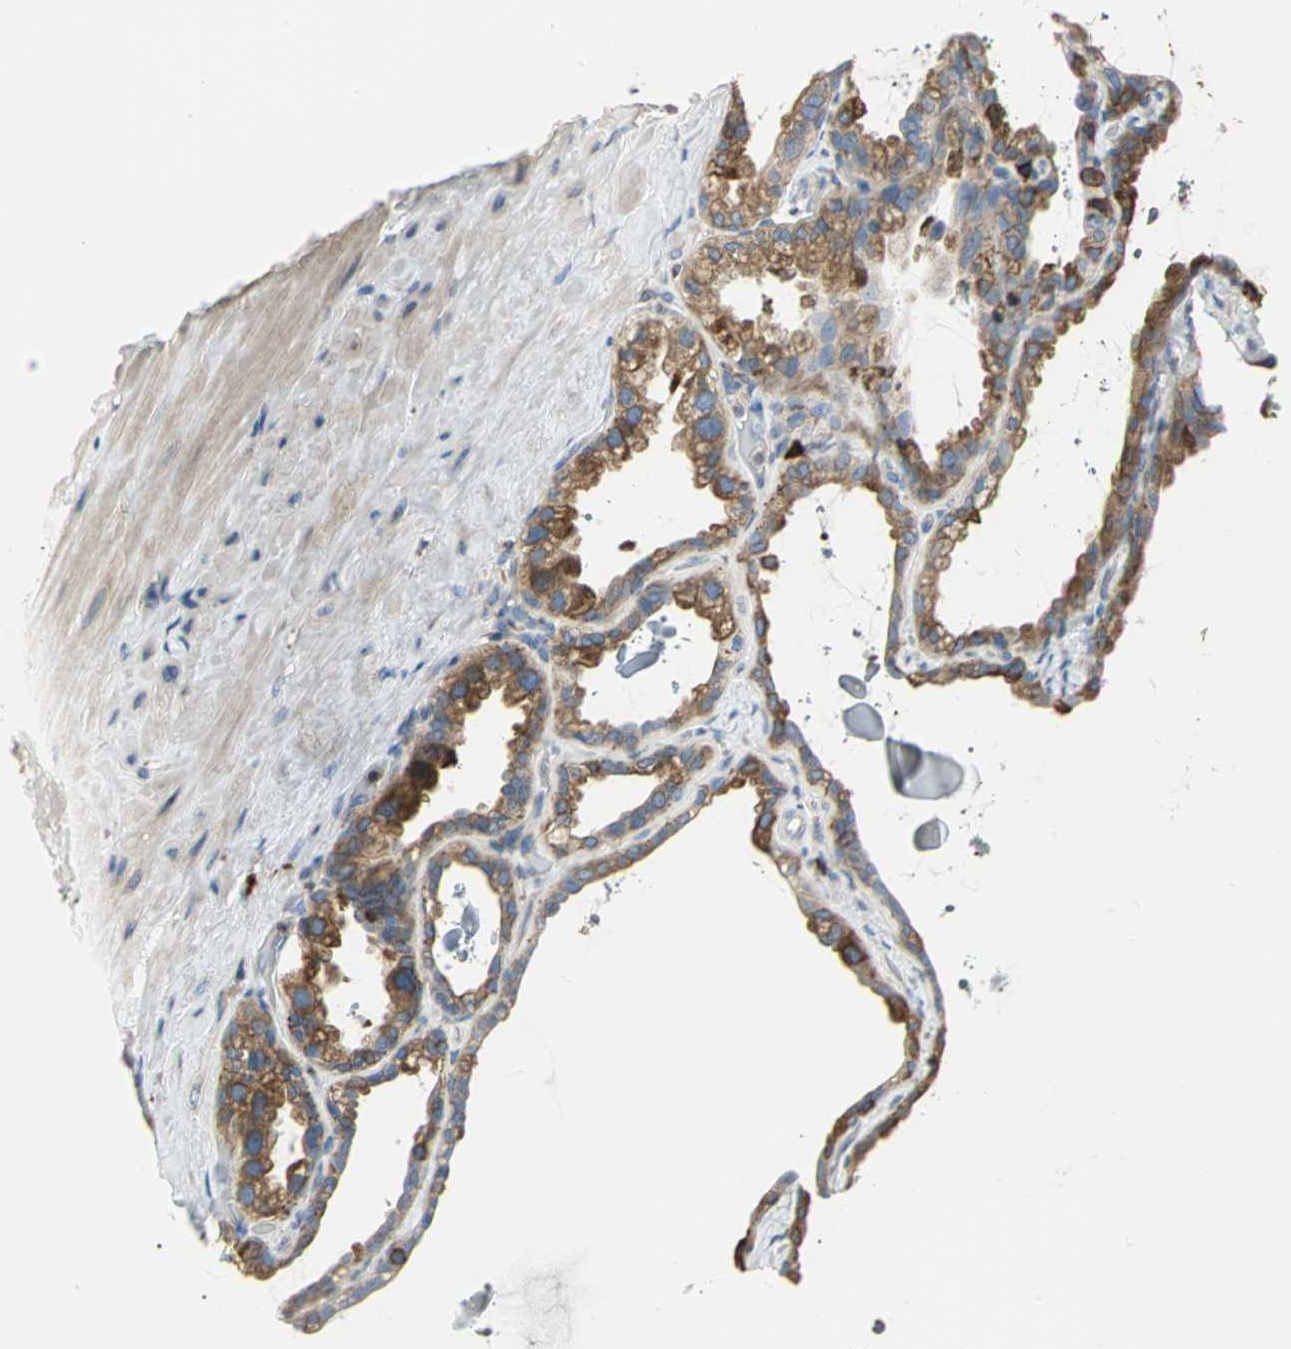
{"staining": {"intensity": "strong", "quantity": ">75%", "location": "cytoplasmic/membranous"}, "tissue": "seminal vesicle", "cell_type": "Glandular cells", "image_type": "normal", "snomed": [{"axis": "morphology", "description": "Normal tissue, NOS"}, {"axis": "morphology", "description": "Inflammation, NOS"}, {"axis": "topography", "description": "Urinary bladder"}, {"axis": "topography", "description": "Prostate"}, {"axis": "topography", "description": "Seminal veicle"}], "caption": "About >75% of glandular cells in benign human seminal vesicle reveal strong cytoplasmic/membranous protein expression as visualized by brown immunohistochemical staining.", "gene": "SDF2L1", "patient": {"sex": "male", "age": 82}}